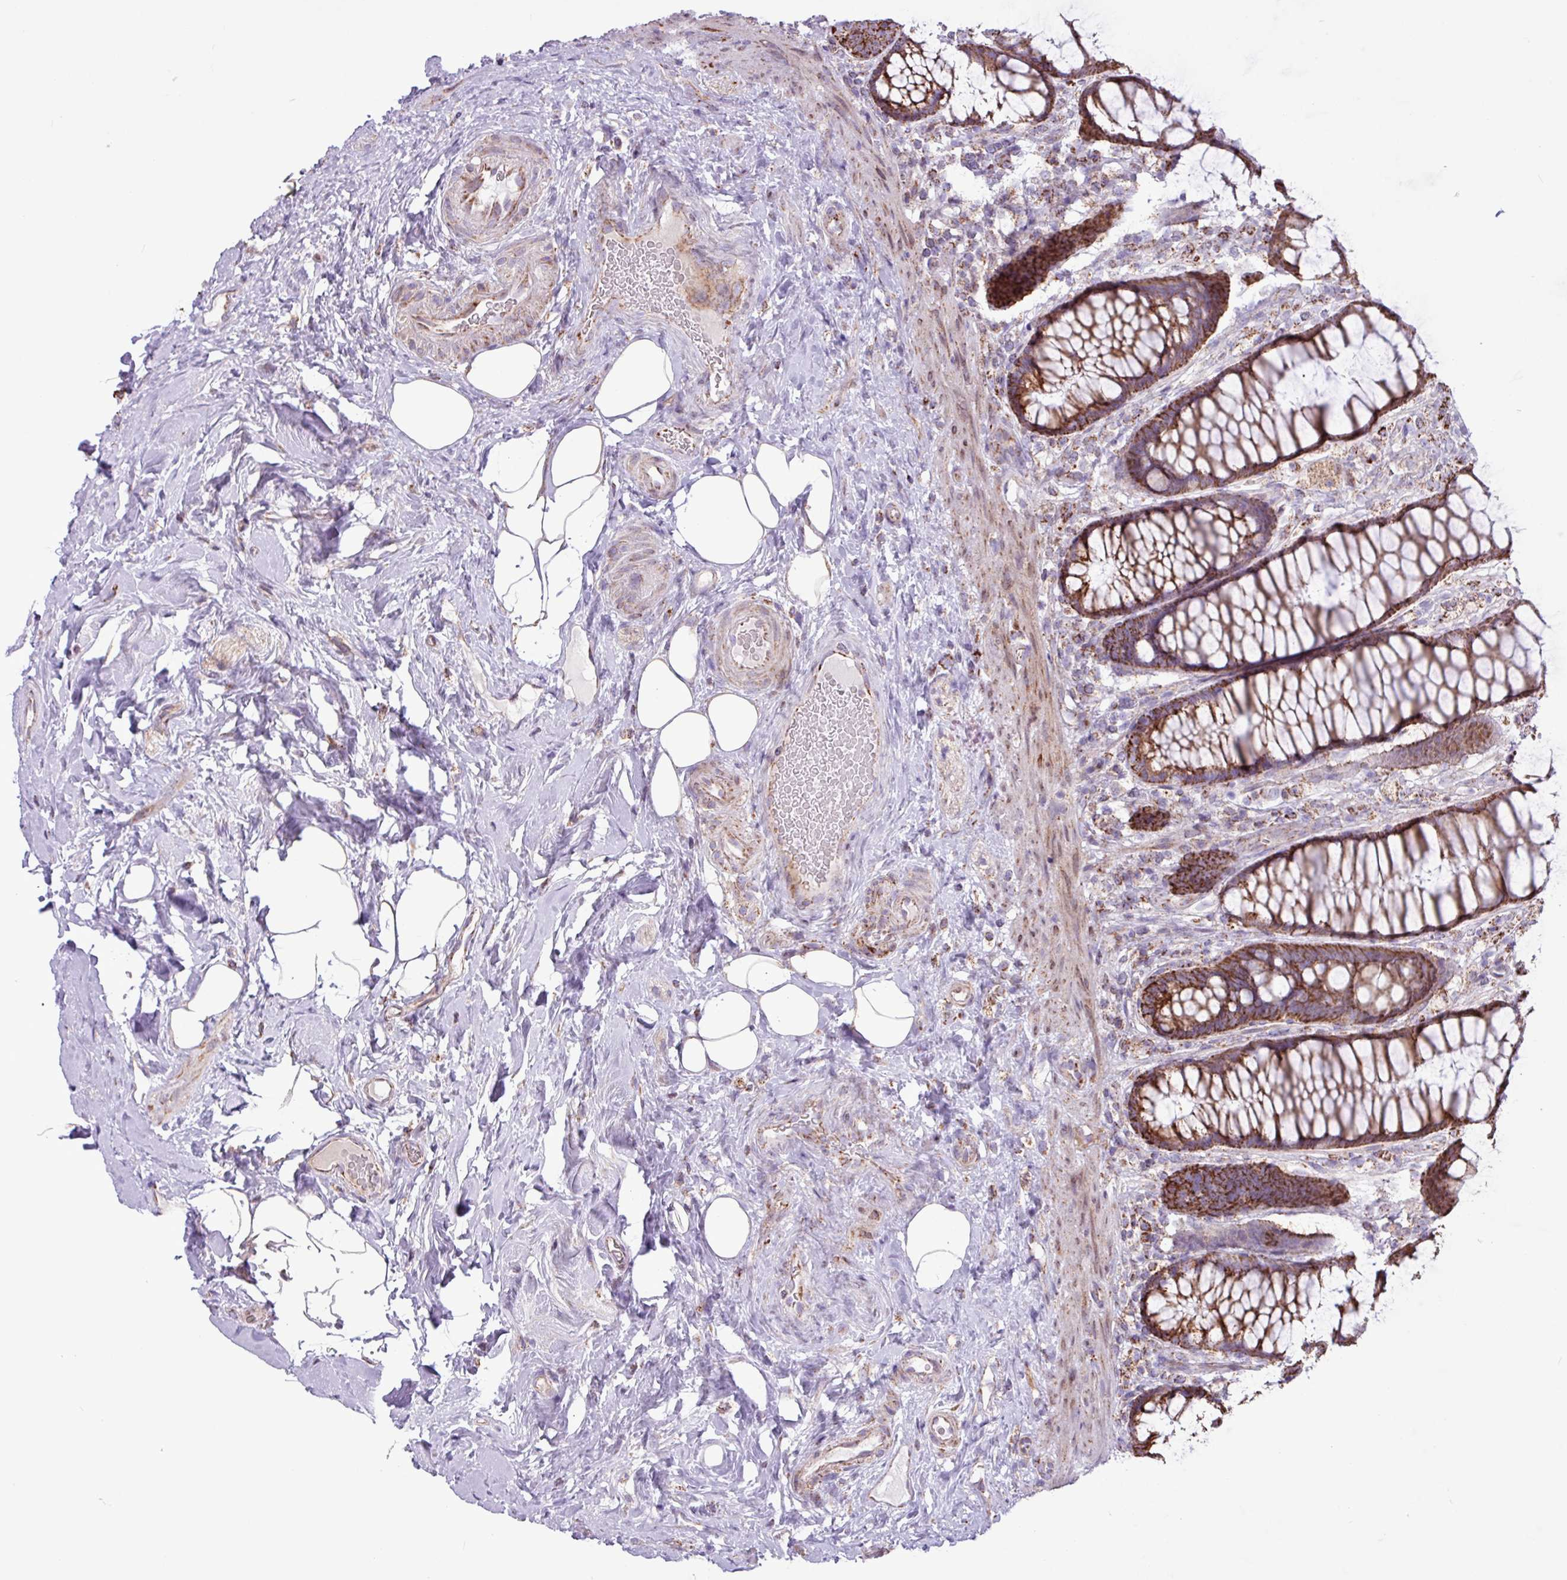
{"staining": {"intensity": "strong", "quantity": ">75%", "location": "cytoplasmic/membranous"}, "tissue": "rectum", "cell_type": "Glandular cells", "image_type": "normal", "snomed": [{"axis": "morphology", "description": "Normal tissue, NOS"}, {"axis": "topography", "description": "Rectum"}], "caption": "A brown stain highlights strong cytoplasmic/membranous positivity of a protein in glandular cells of benign human rectum. (IHC, brightfield microscopy, high magnification).", "gene": "RTL3", "patient": {"sex": "female", "age": 67}}